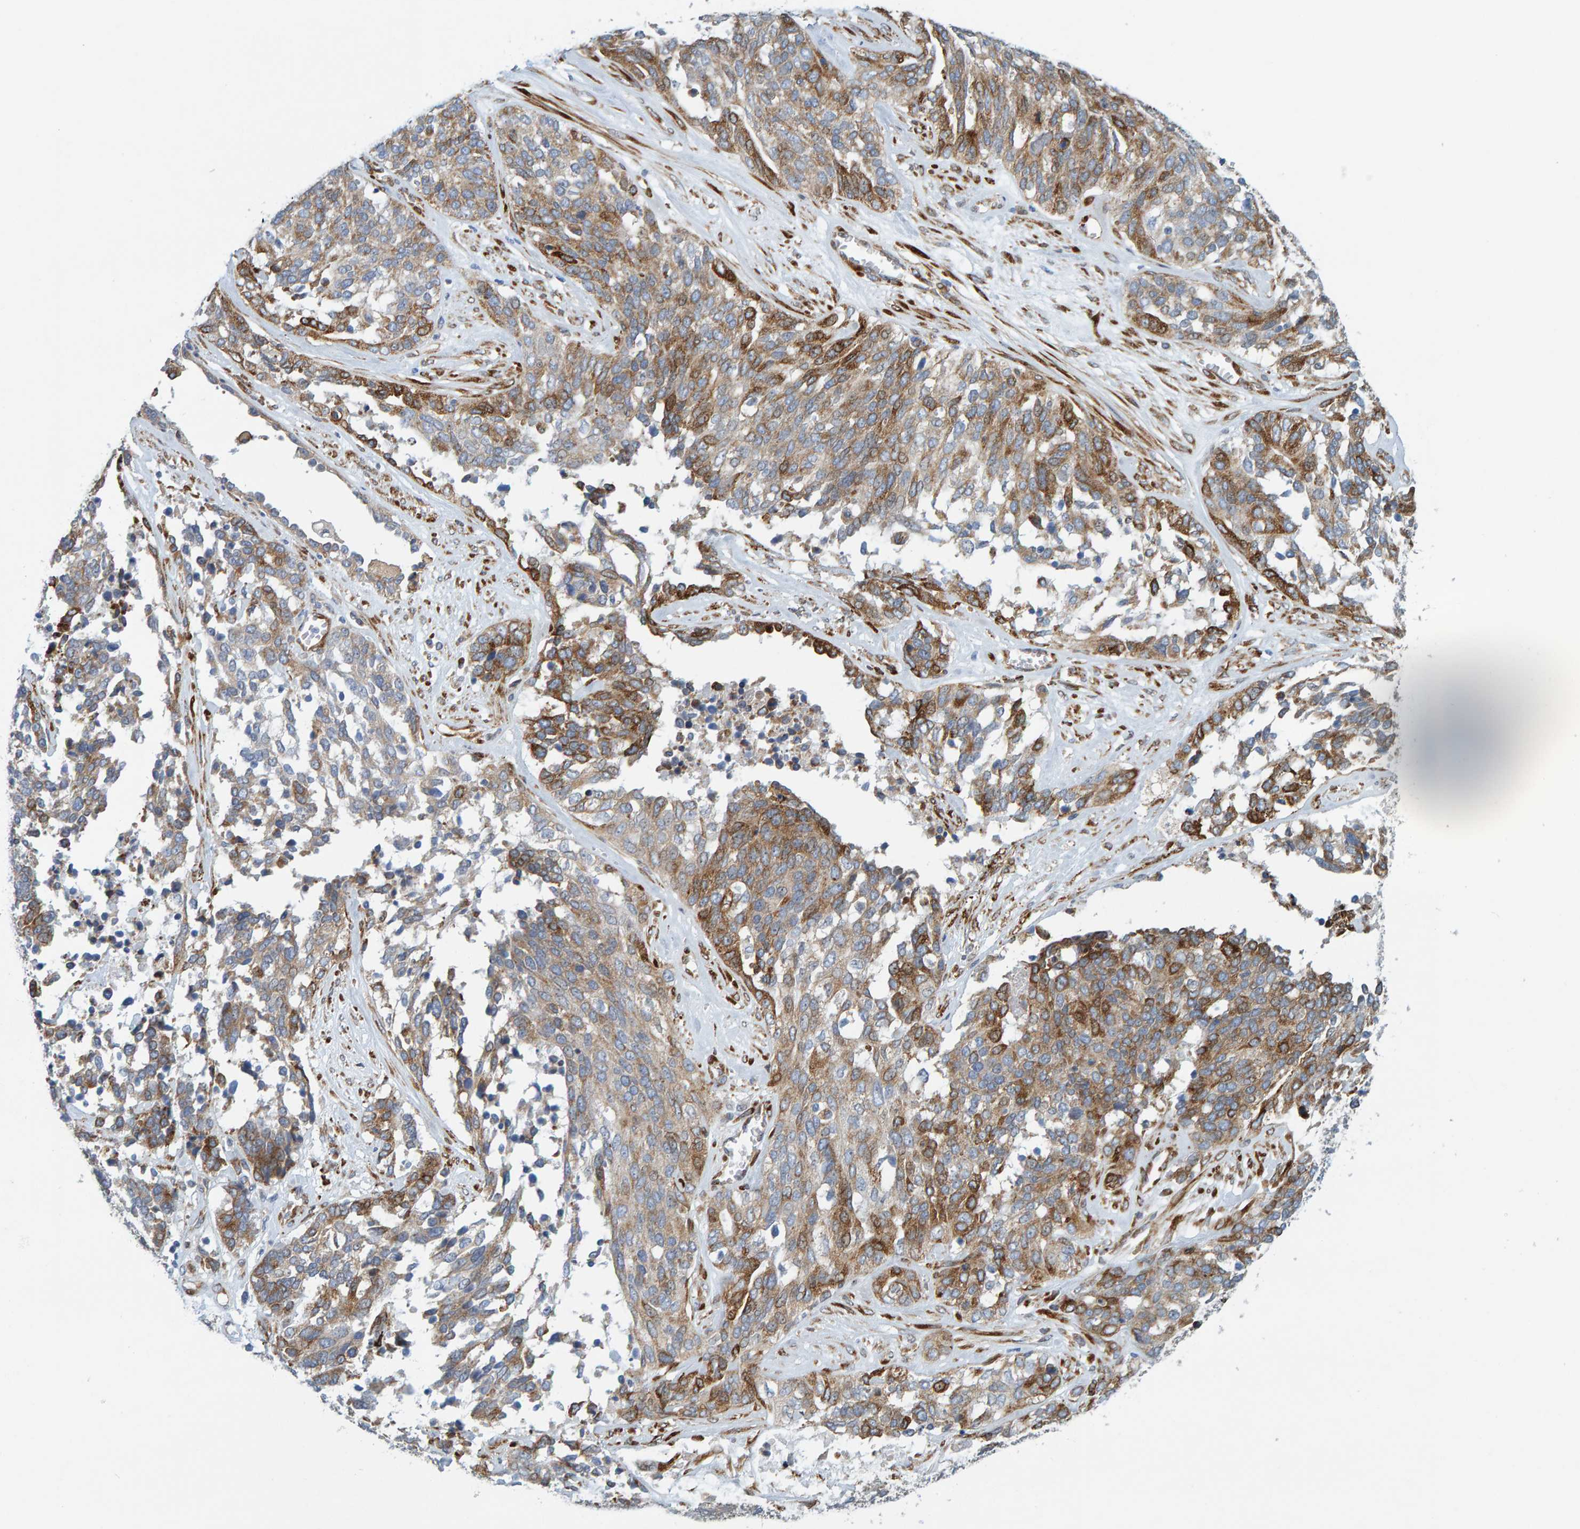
{"staining": {"intensity": "moderate", "quantity": ">75%", "location": "cytoplasmic/membranous"}, "tissue": "ovarian cancer", "cell_type": "Tumor cells", "image_type": "cancer", "snomed": [{"axis": "morphology", "description": "Cystadenocarcinoma, serous, NOS"}, {"axis": "topography", "description": "Ovary"}], "caption": "Immunohistochemical staining of ovarian serous cystadenocarcinoma shows moderate cytoplasmic/membranous protein expression in approximately >75% of tumor cells.", "gene": "MMP16", "patient": {"sex": "female", "age": 44}}